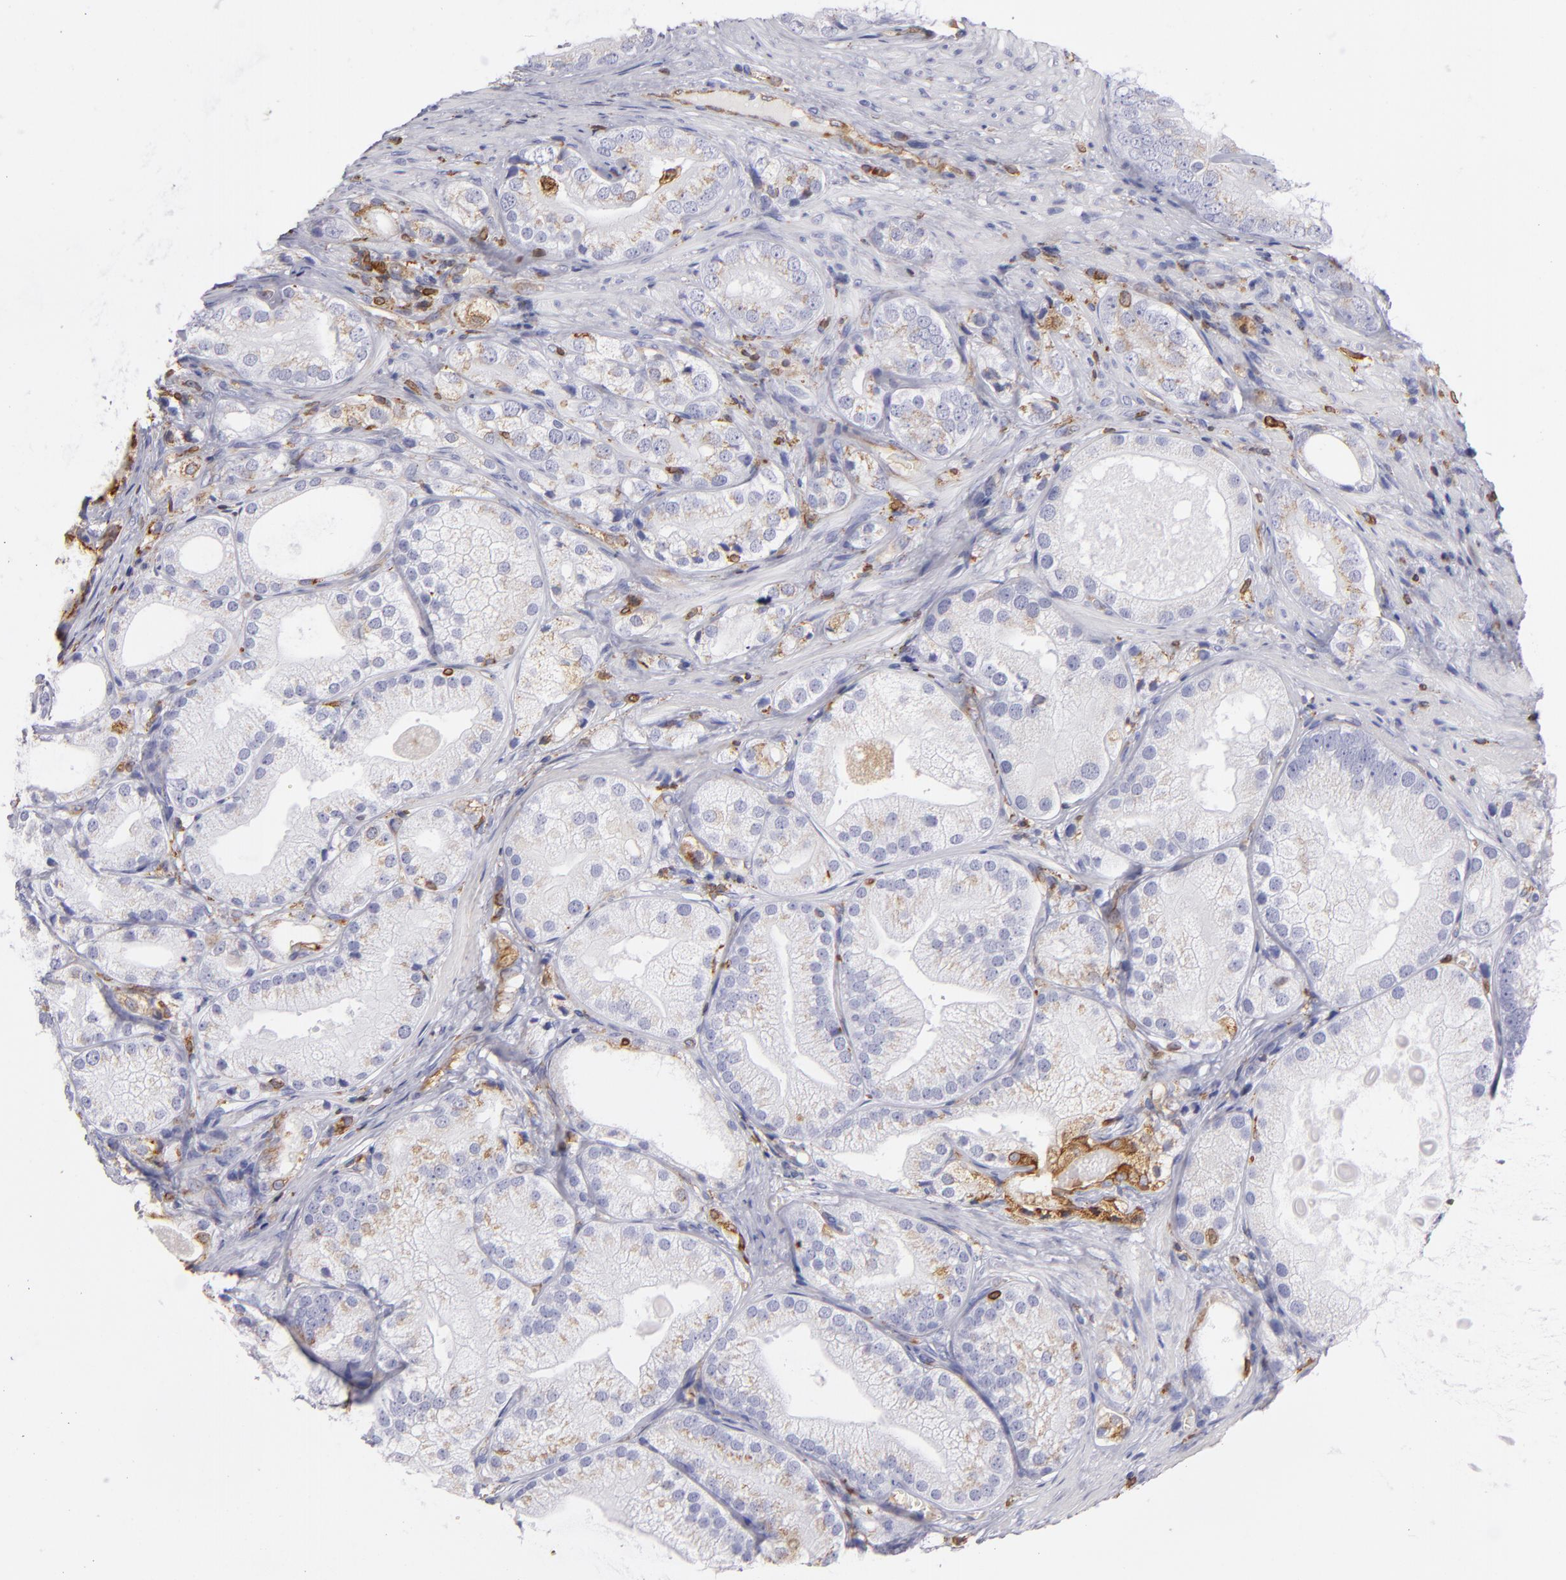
{"staining": {"intensity": "weak", "quantity": "<25%", "location": "cytoplasmic/membranous"}, "tissue": "prostate cancer", "cell_type": "Tumor cells", "image_type": "cancer", "snomed": [{"axis": "morphology", "description": "Adenocarcinoma, Low grade"}, {"axis": "topography", "description": "Prostate"}], "caption": "Tumor cells show no significant positivity in adenocarcinoma (low-grade) (prostate).", "gene": "CD74", "patient": {"sex": "male", "age": 69}}